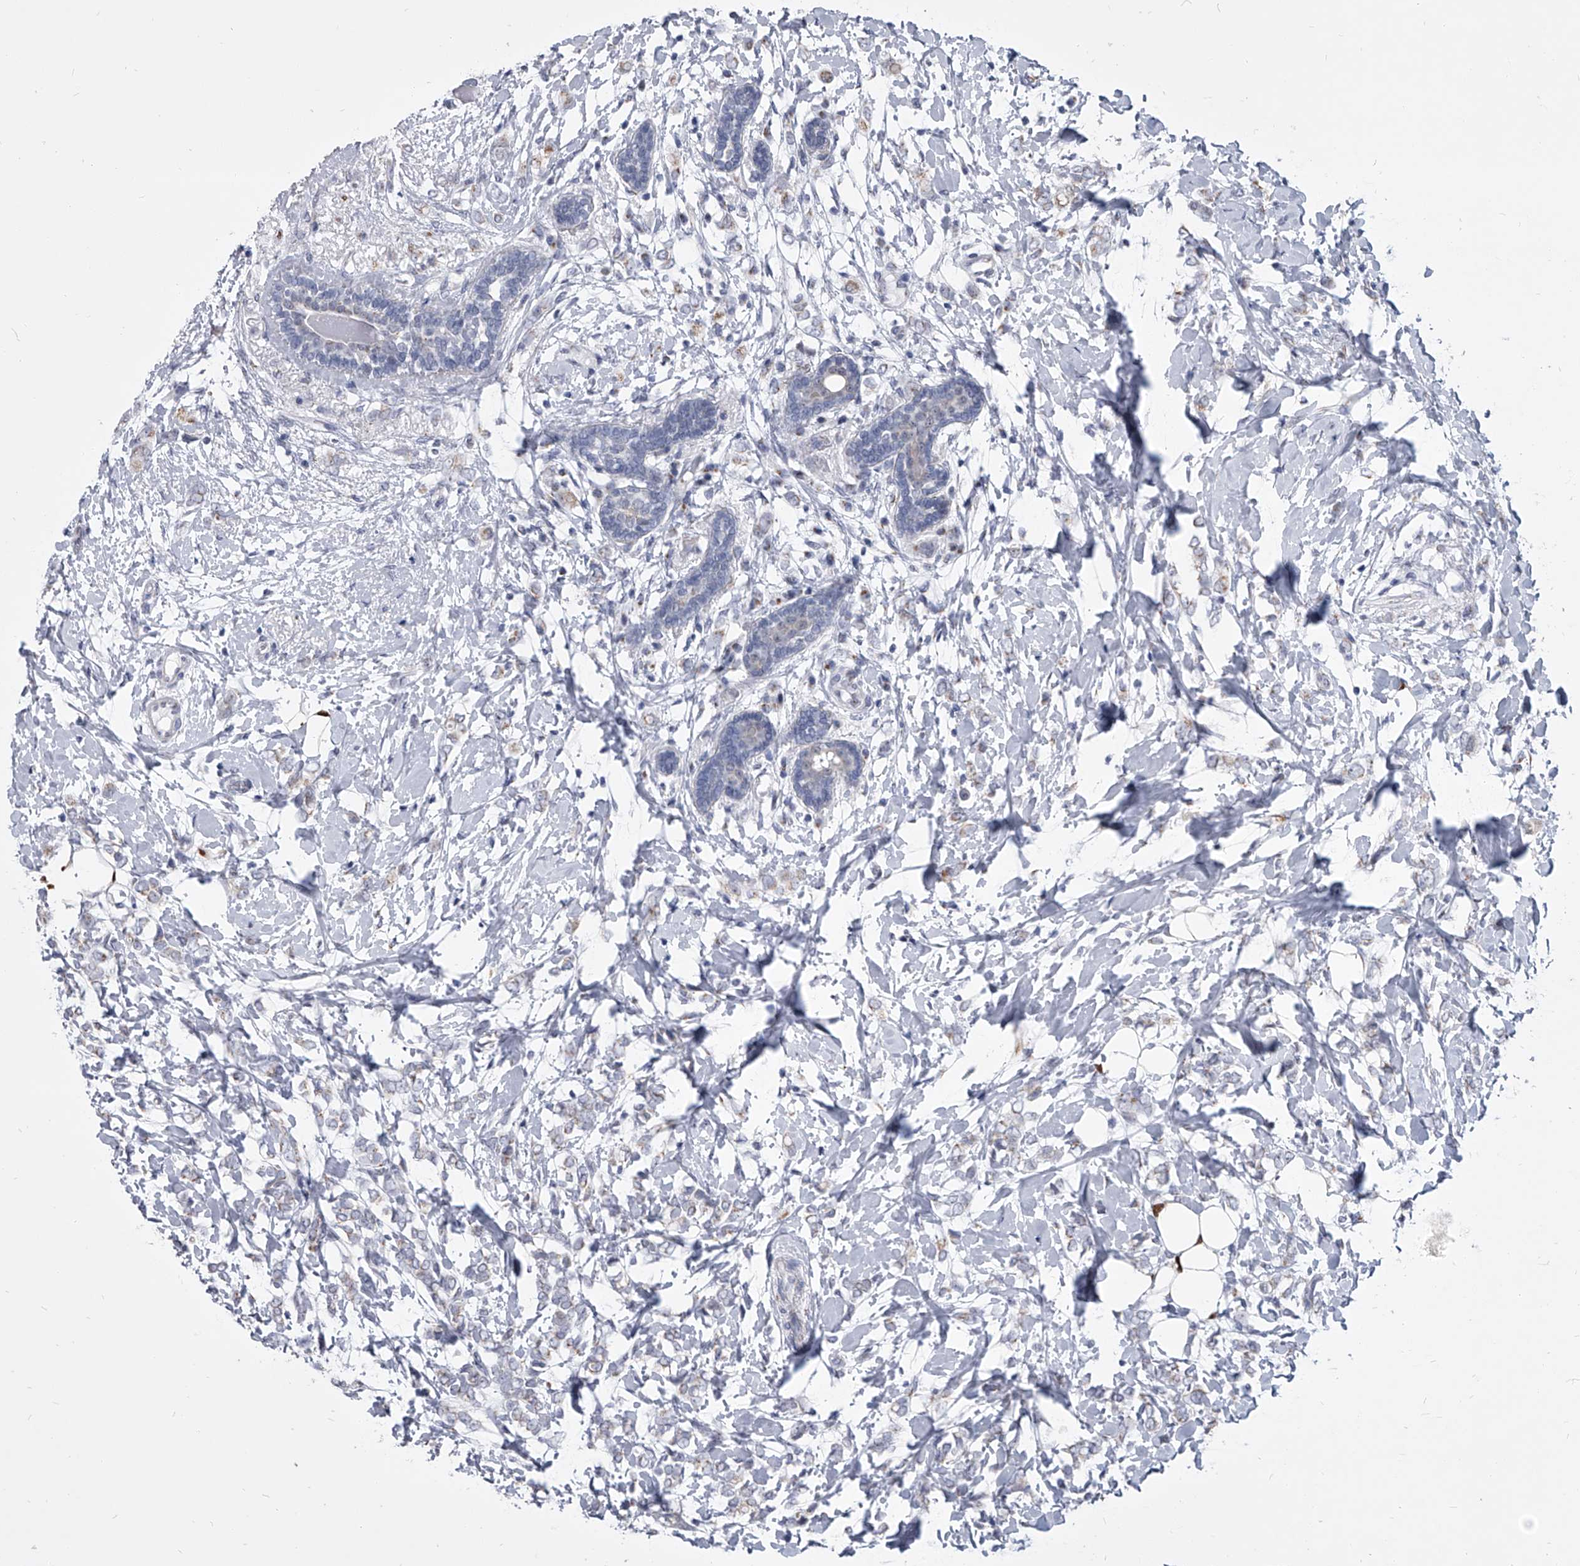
{"staining": {"intensity": "negative", "quantity": "none", "location": "none"}, "tissue": "breast cancer", "cell_type": "Tumor cells", "image_type": "cancer", "snomed": [{"axis": "morphology", "description": "Normal tissue, NOS"}, {"axis": "morphology", "description": "Lobular carcinoma"}, {"axis": "topography", "description": "Breast"}], "caption": "This is a histopathology image of IHC staining of breast lobular carcinoma, which shows no positivity in tumor cells. Nuclei are stained in blue.", "gene": "EVA1C", "patient": {"sex": "female", "age": 47}}